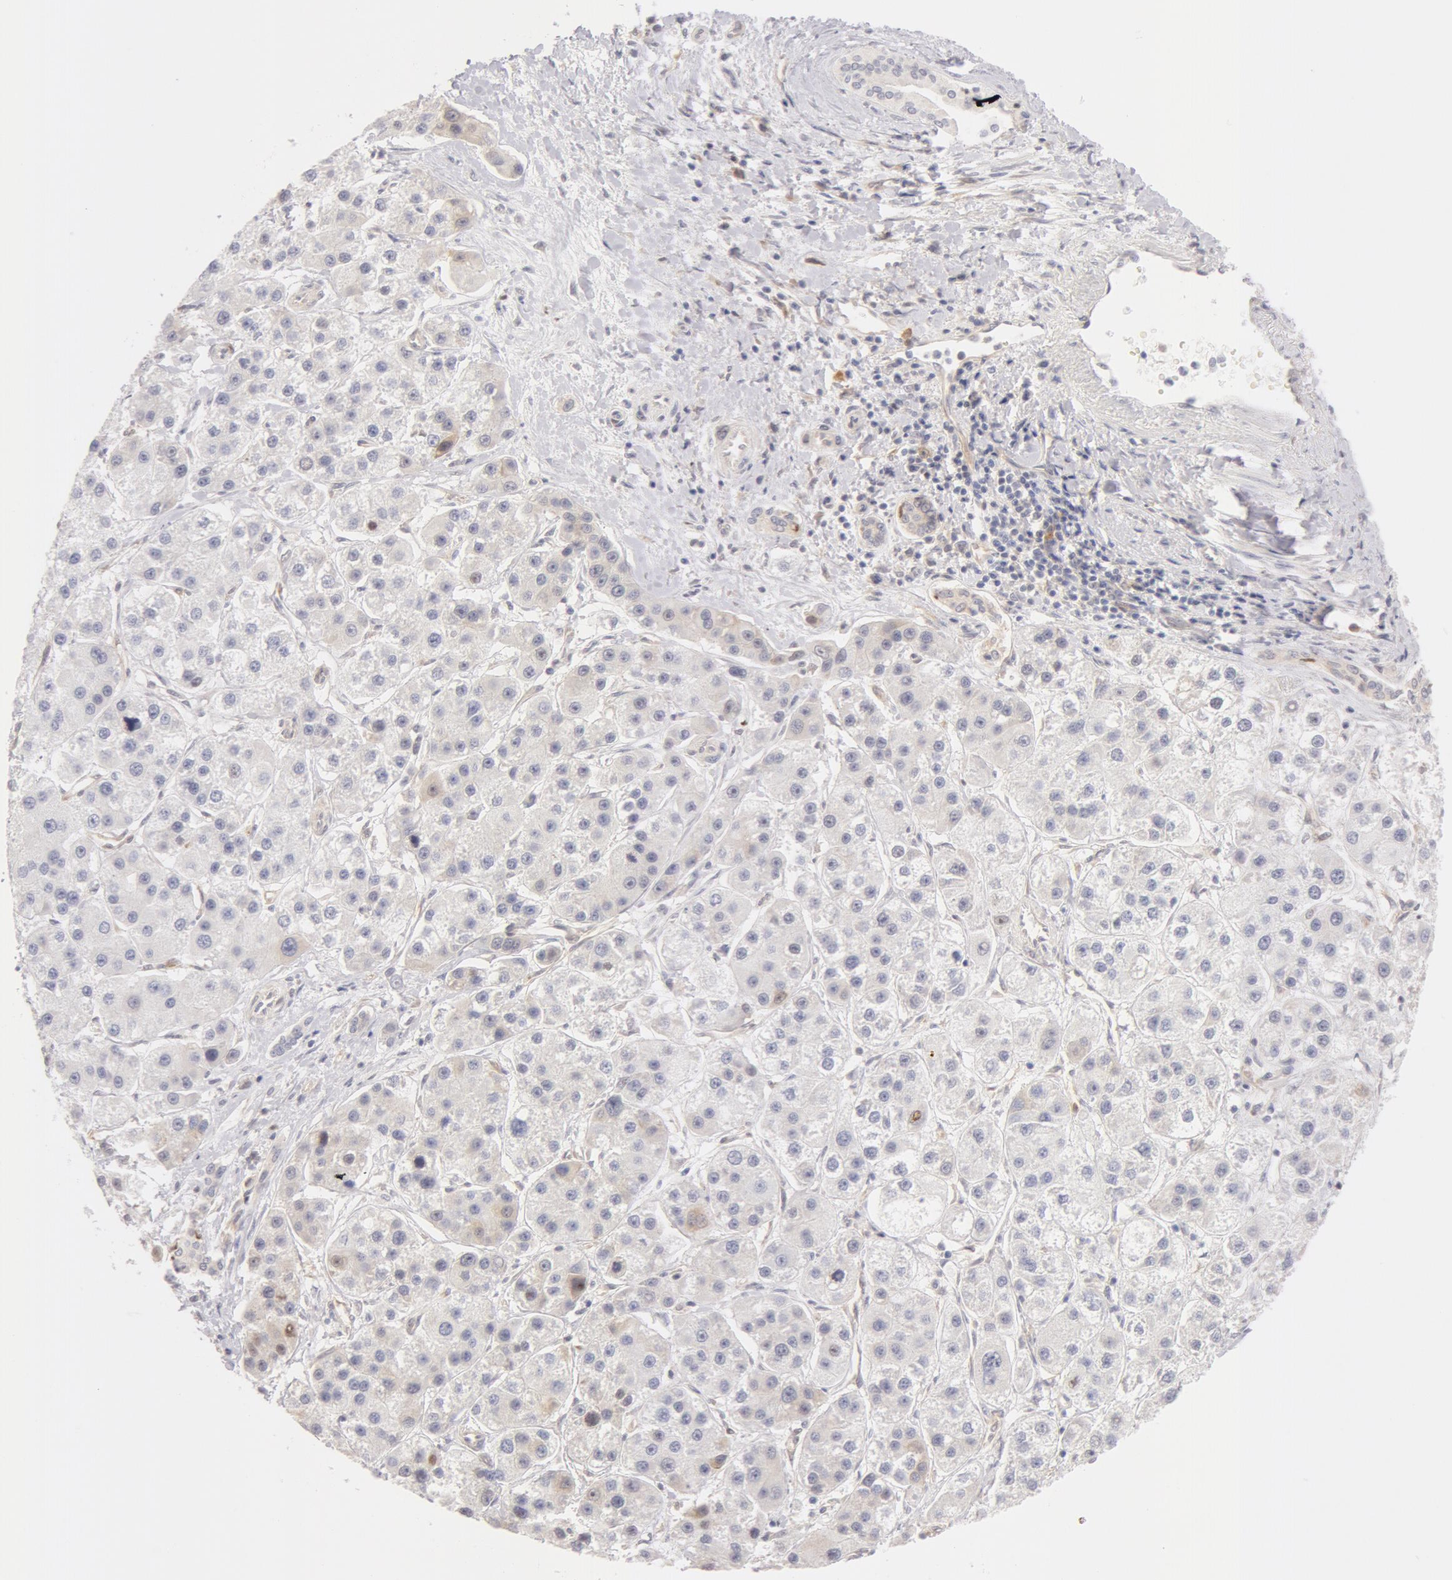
{"staining": {"intensity": "negative", "quantity": "none", "location": "none"}, "tissue": "liver cancer", "cell_type": "Tumor cells", "image_type": "cancer", "snomed": [{"axis": "morphology", "description": "Carcinoma, Hepatocellular, NOS"}, {"axis": "topography", "description": "Liver"}], "caption": "IHC micrograph of neoplastic tissue: human hepatocellular carcinoma (liver) stained with DAB shows no significant protein positivity in tumor cells. (DAB (3,3'-diaminobenzidine) immunohistochemistry (IHC) with hematoxylin counter stain).", "gene": "DDX3Y", "patient": {"sex": "female", "age": 85}}